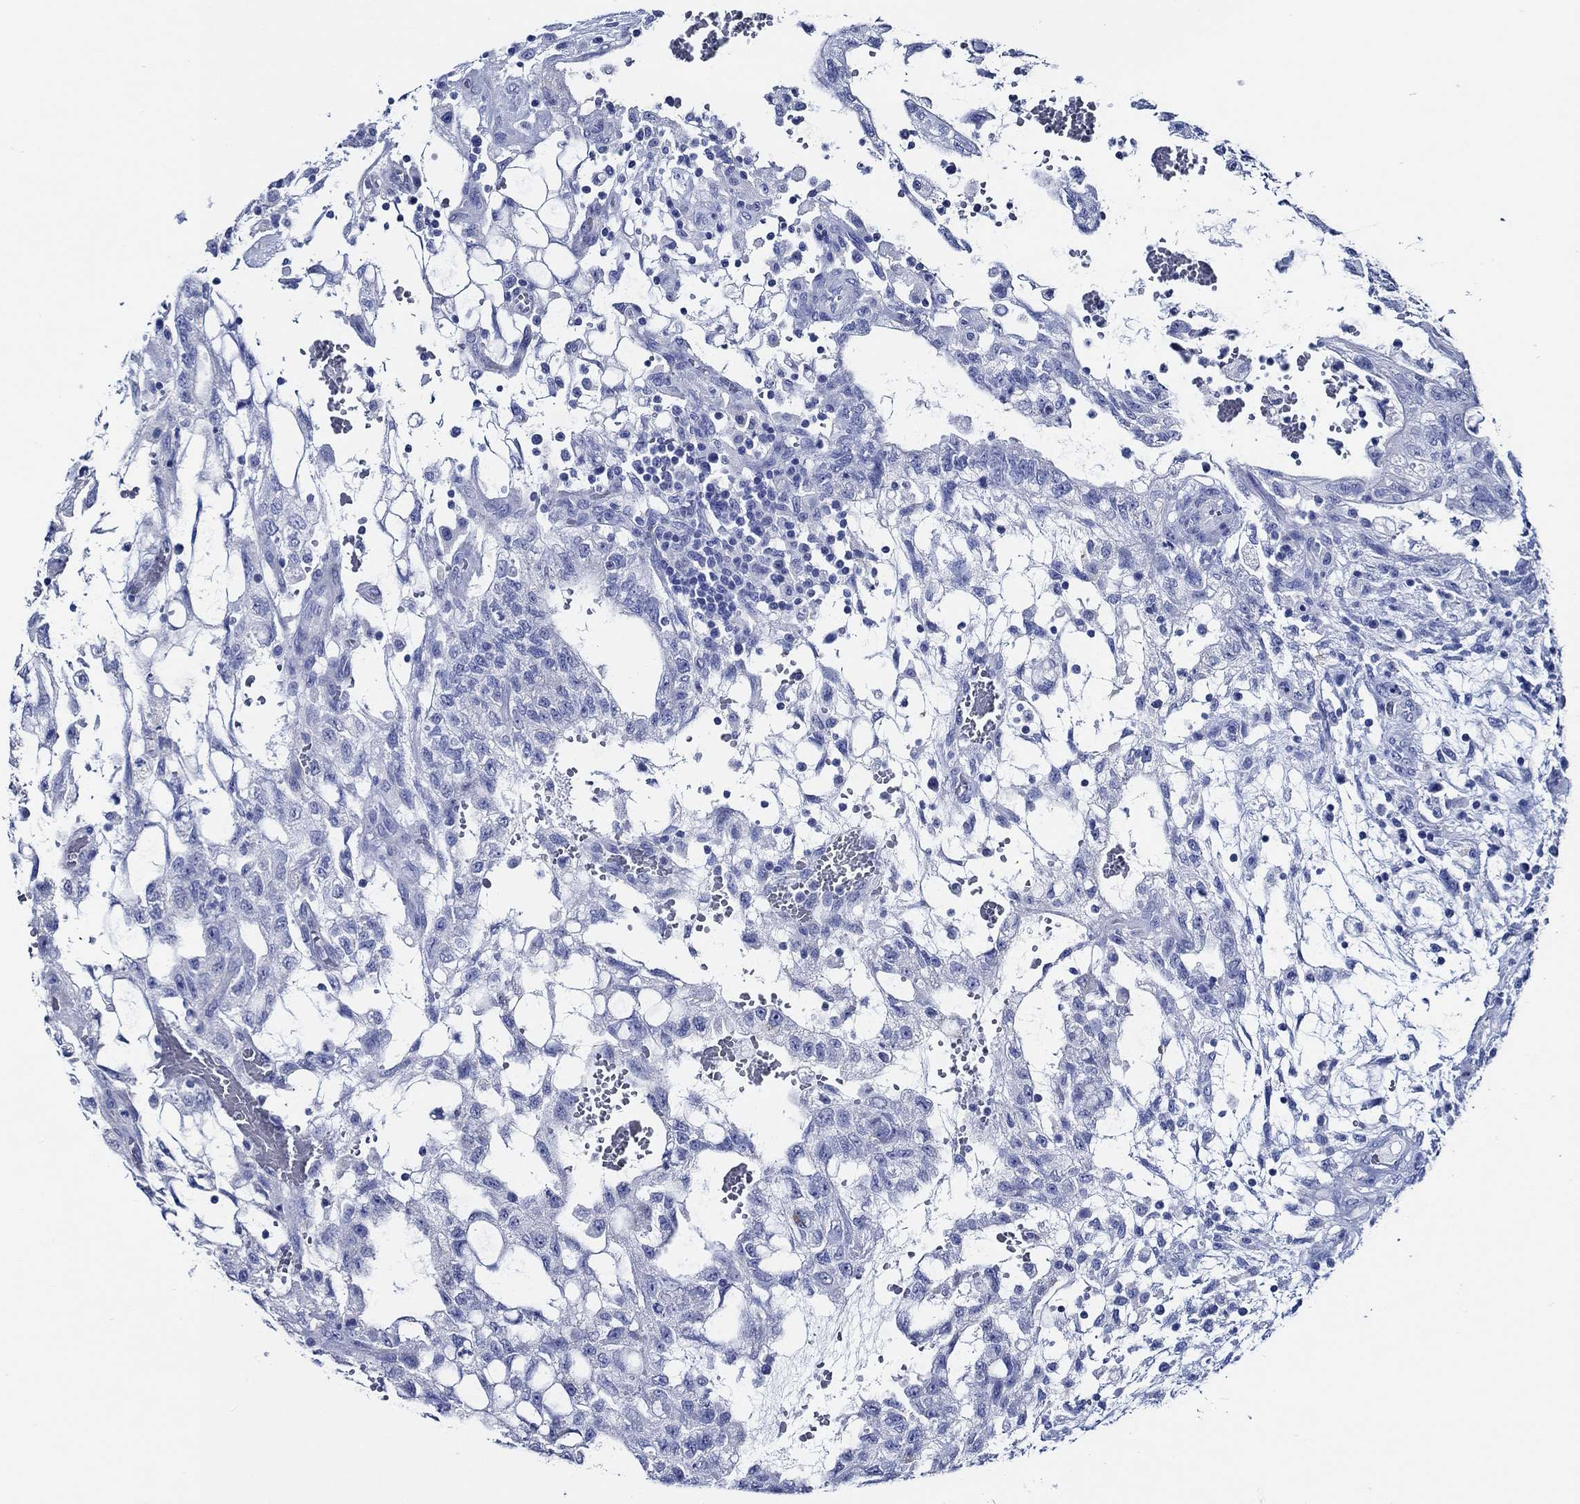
{"staining": {"intensity": "negative", "quantity": "none", "location": "none"}, "tissue": "testis cancer", "cell_type": "Tumor cells", "image_type": "cancer", "snomed": [{"axis": "morphology", "description": "Carcinoma, Embryonal, NOS"}, {"axis": "topography", "description": "Testis"}], "caption": "Immunohistochemistry (IHC) of embryonal carcinoma (testis) shows no positivity in tumor cells.", "gene": "WDR62", "patient": {"sex": "male", "age": 32}}